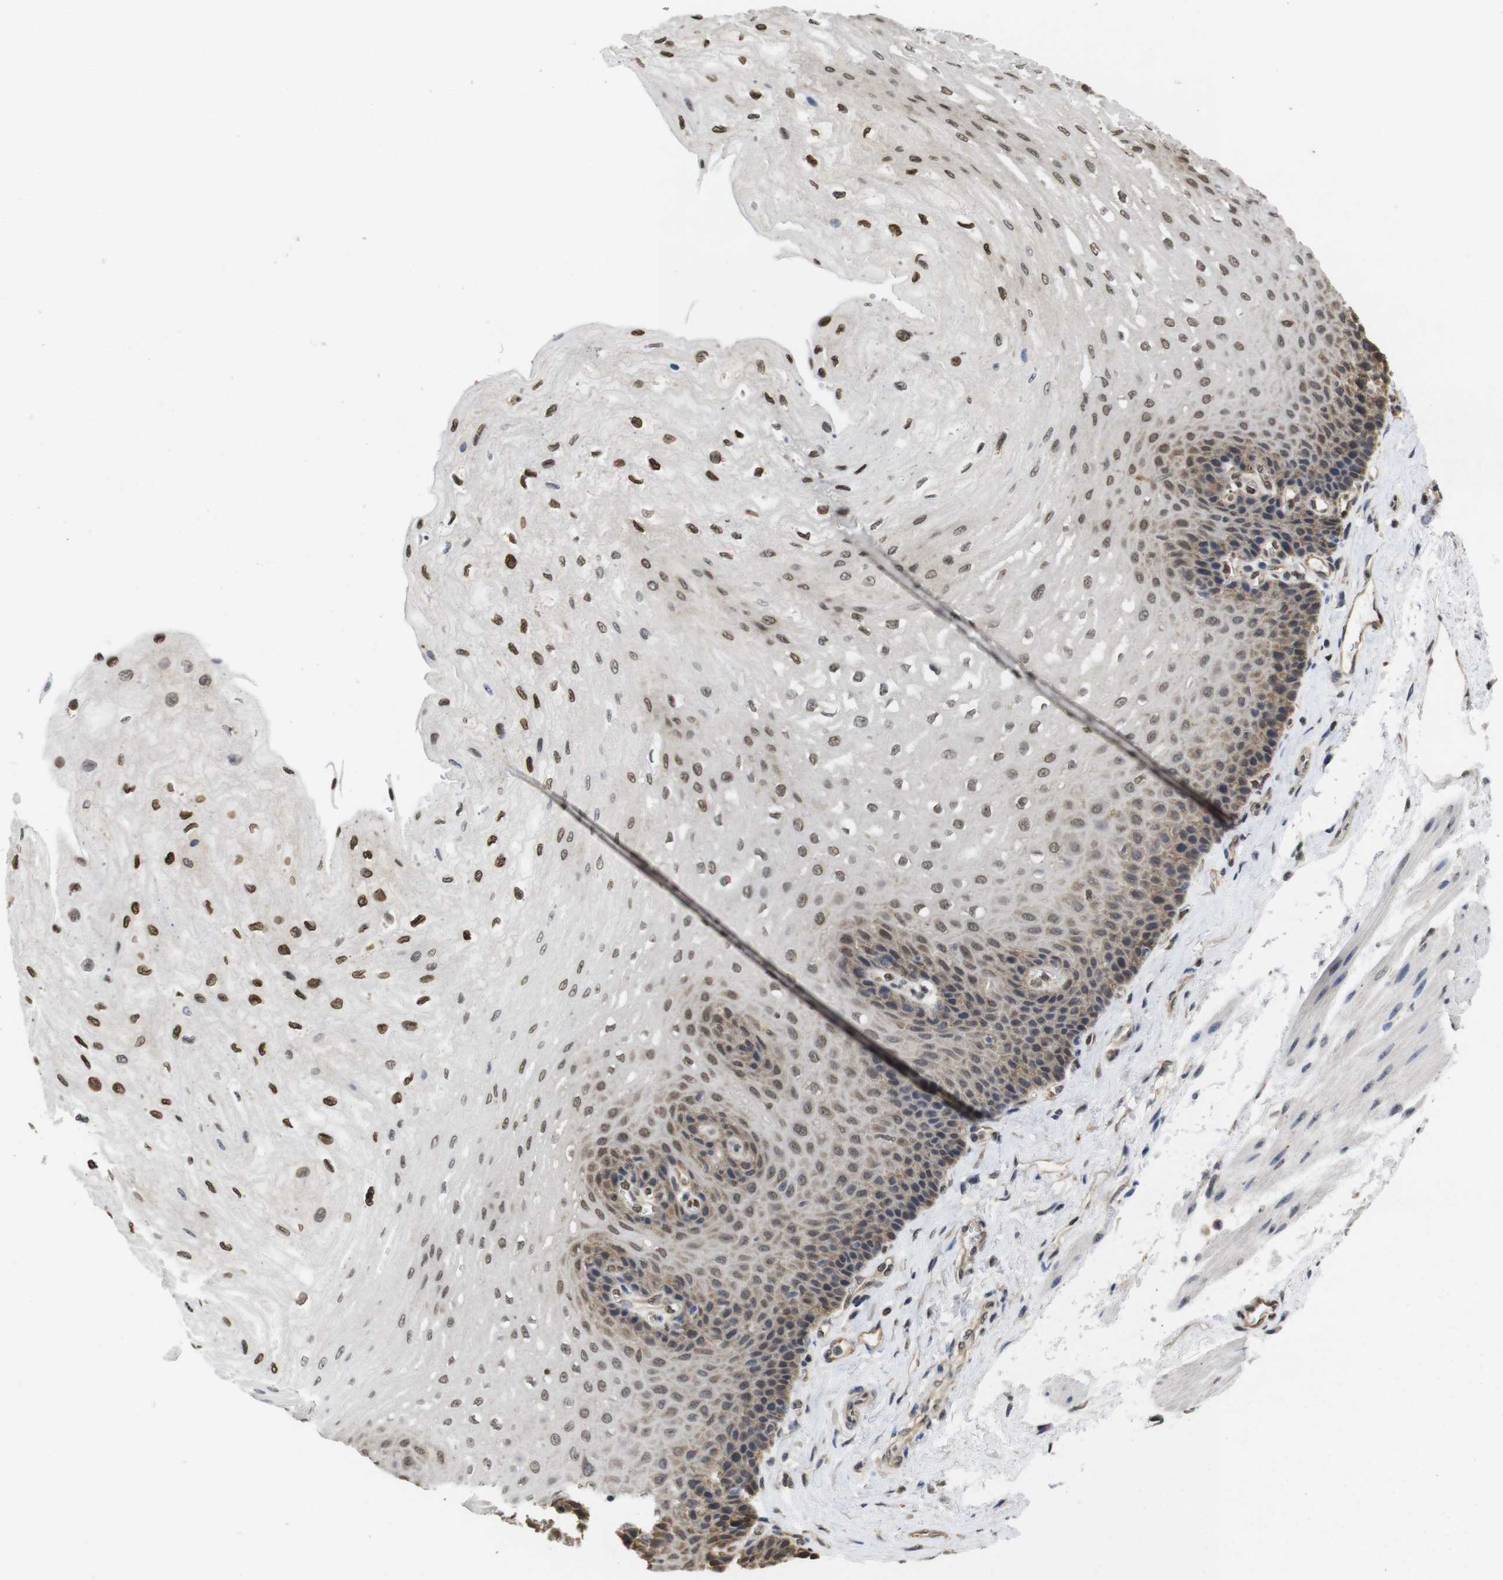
{"staining": {"intensity": "strong", "quantity": ">75%", "location": "cytoplasmic/membranous,nuclear"}, "tissue": "esophagus", "cell_type": "Squamous epithelial cells", "image_type": "normal", "snomed": [{"axis": "morphology", "description": "Normal tissue, NOS"}, {"axis": "topography", "description": "Esophagus"}], "caption": "Protein expression analysis of unremarkable esophagus exhibits strong cytoplasmic/membranous,nuclear staining in about >75% of squamous epithelial cells. The staining was performed using DAB (3,3'-diaminobenzidine) to visualize the protein expression in brown, while the nuclei were stained in blue with hematoxylin (Magnification: 20x).", "gene": "SUMO3", "patient": {"sex": "female", "age": 72}}